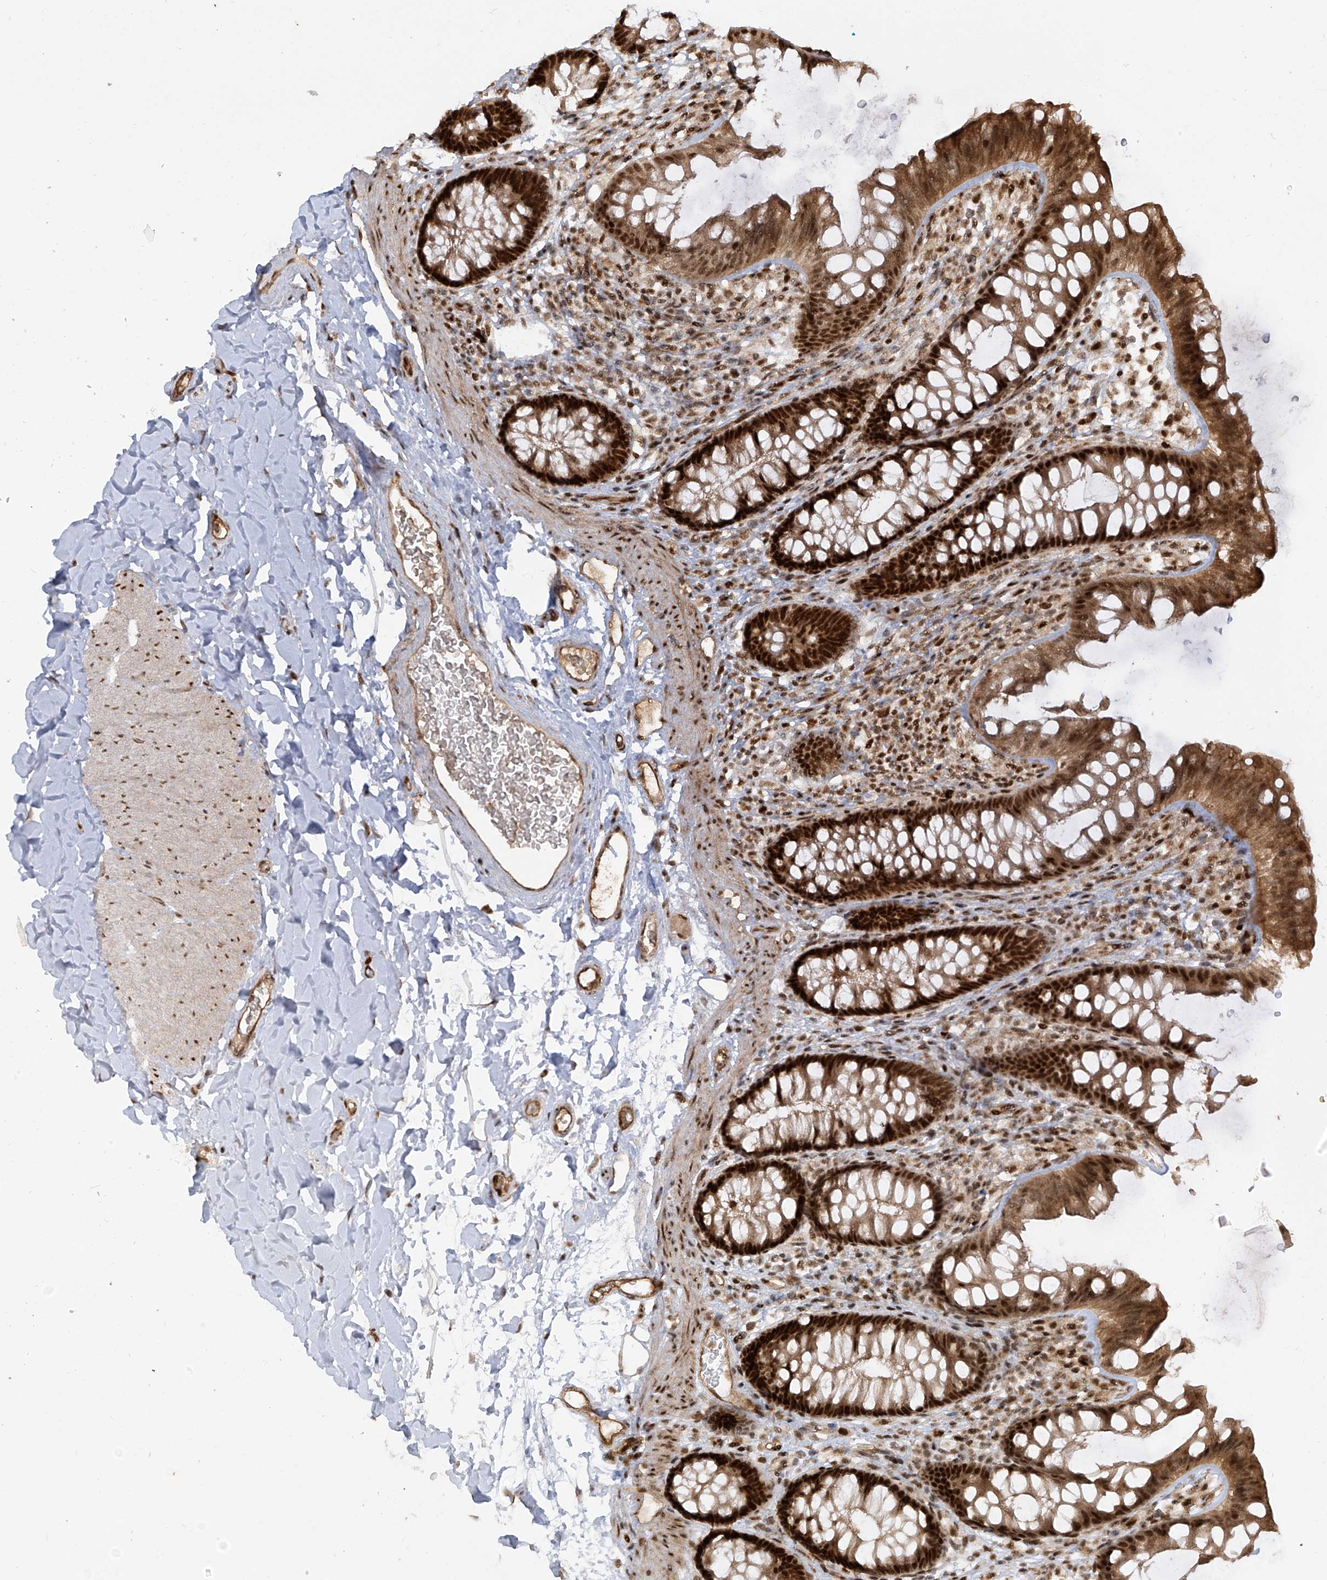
{"staining": {"intensity": "moderate", "quantity": ">75%", "location": "cytoplasmic/membranous"}, "tissue": "colon", "cell_type": "Endothelial cells", "image_type": "normal", "snomed": [{"axis": "morphology", "description": "Normal tissue, NOS"}, {"axis": "topography", "description": "Colon"}], "caption": "Immunohistochemical staining of normal human colon displays >75% levels of moderate cytoplasmic/membranous protein staining in approximately >75% of endothelial cells.", "gene": "ARHGEF3", "patient": {"sex": "female", "age": 62}}